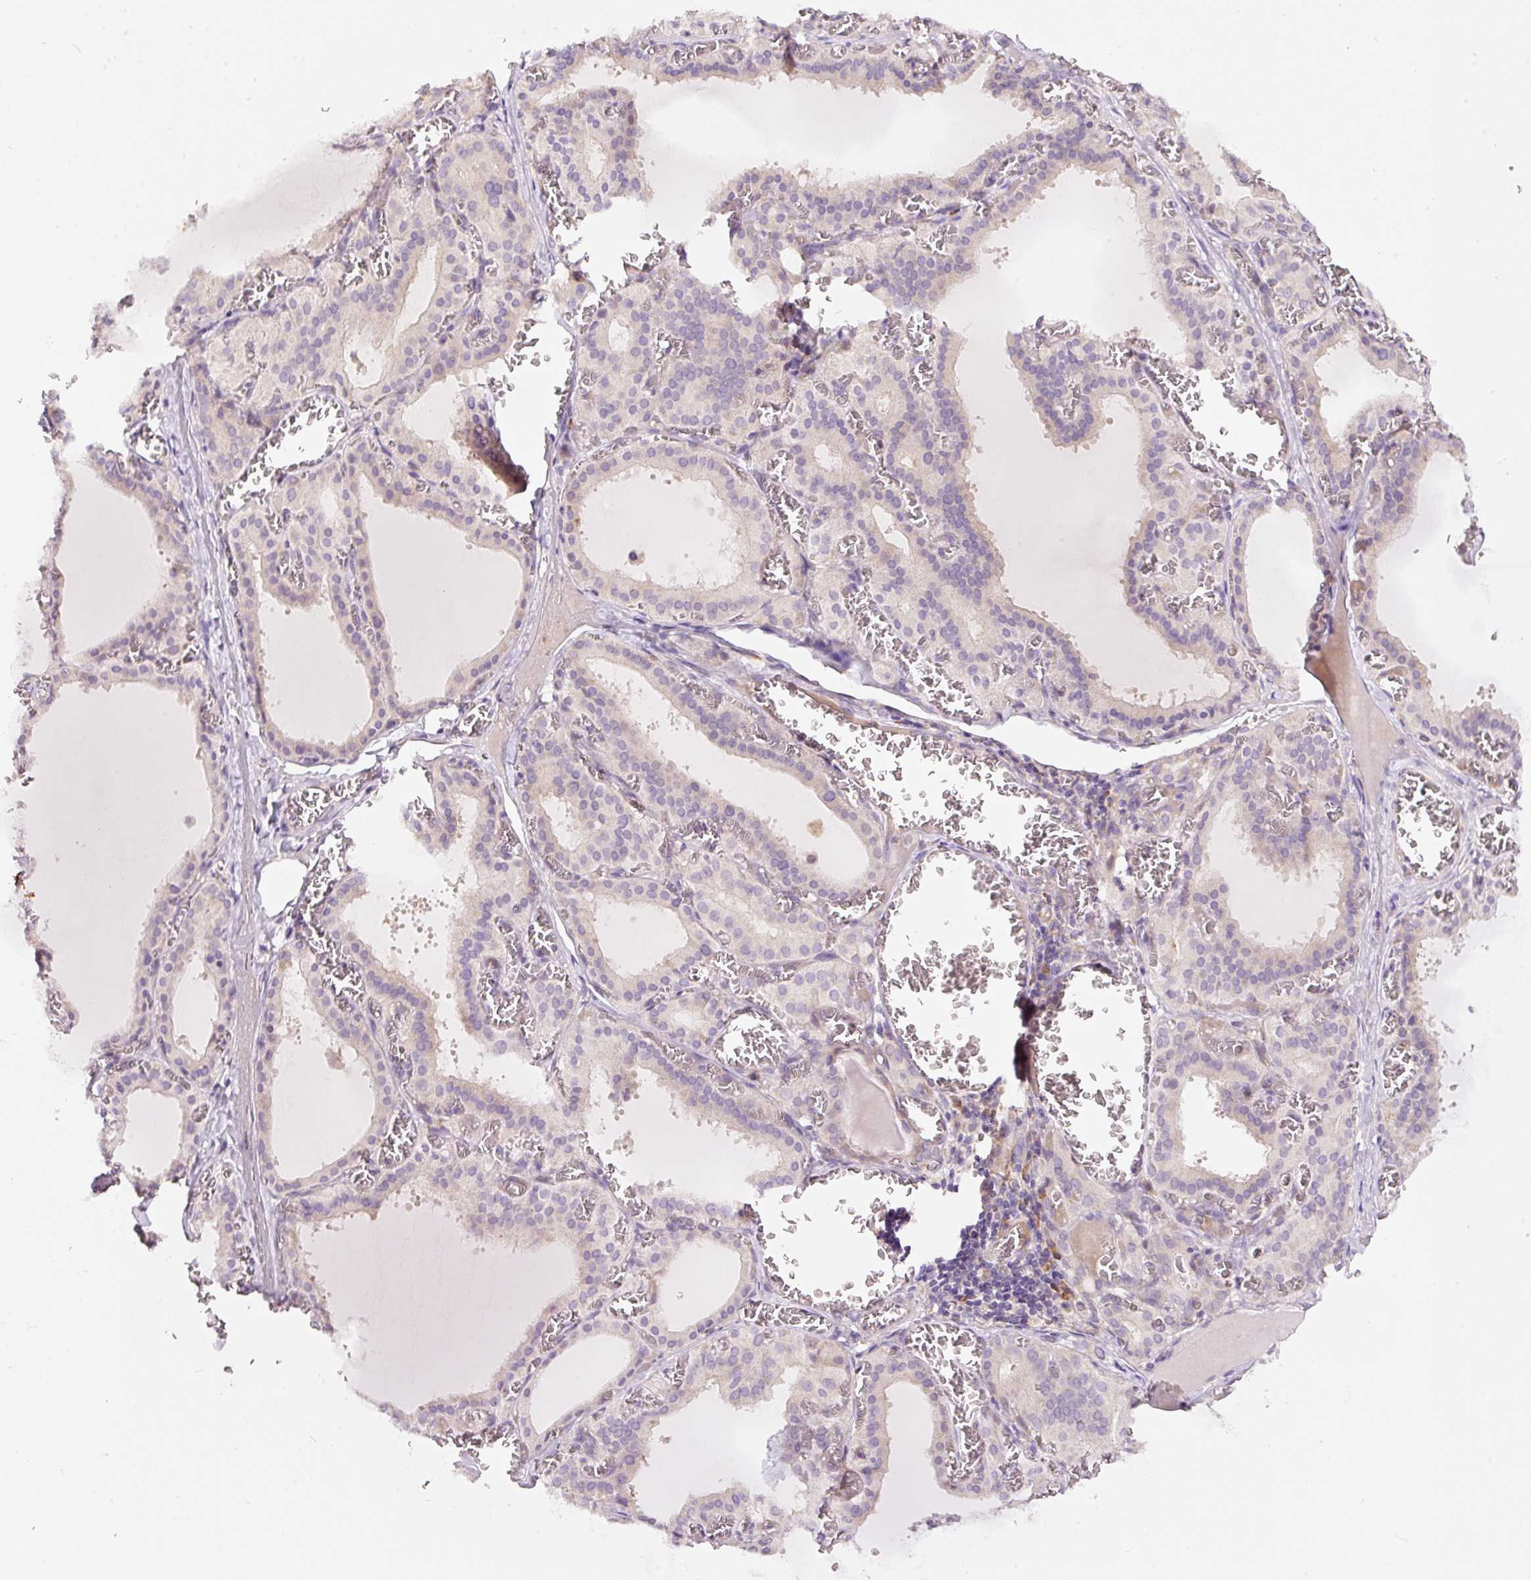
{"staining": {"intensity": "weak", "quantity": "<25%", "location": "cytoplasmic/membranous"}, "tissue": "thyroid gland", "cell_type": "Glandular cells", "image_type": "normal", "snomed": [{"axis": "morphology", "description": "Normal tissue, NOS"}, {"axis": "topography", "description": "Thyroid gland"}], "caption": "This is an immunohistochemistry image of normal thyroid gland. There is no staining in glandular cells.", "gene": "RSPO2", "patient": {"sex": "female", "age": 30}}